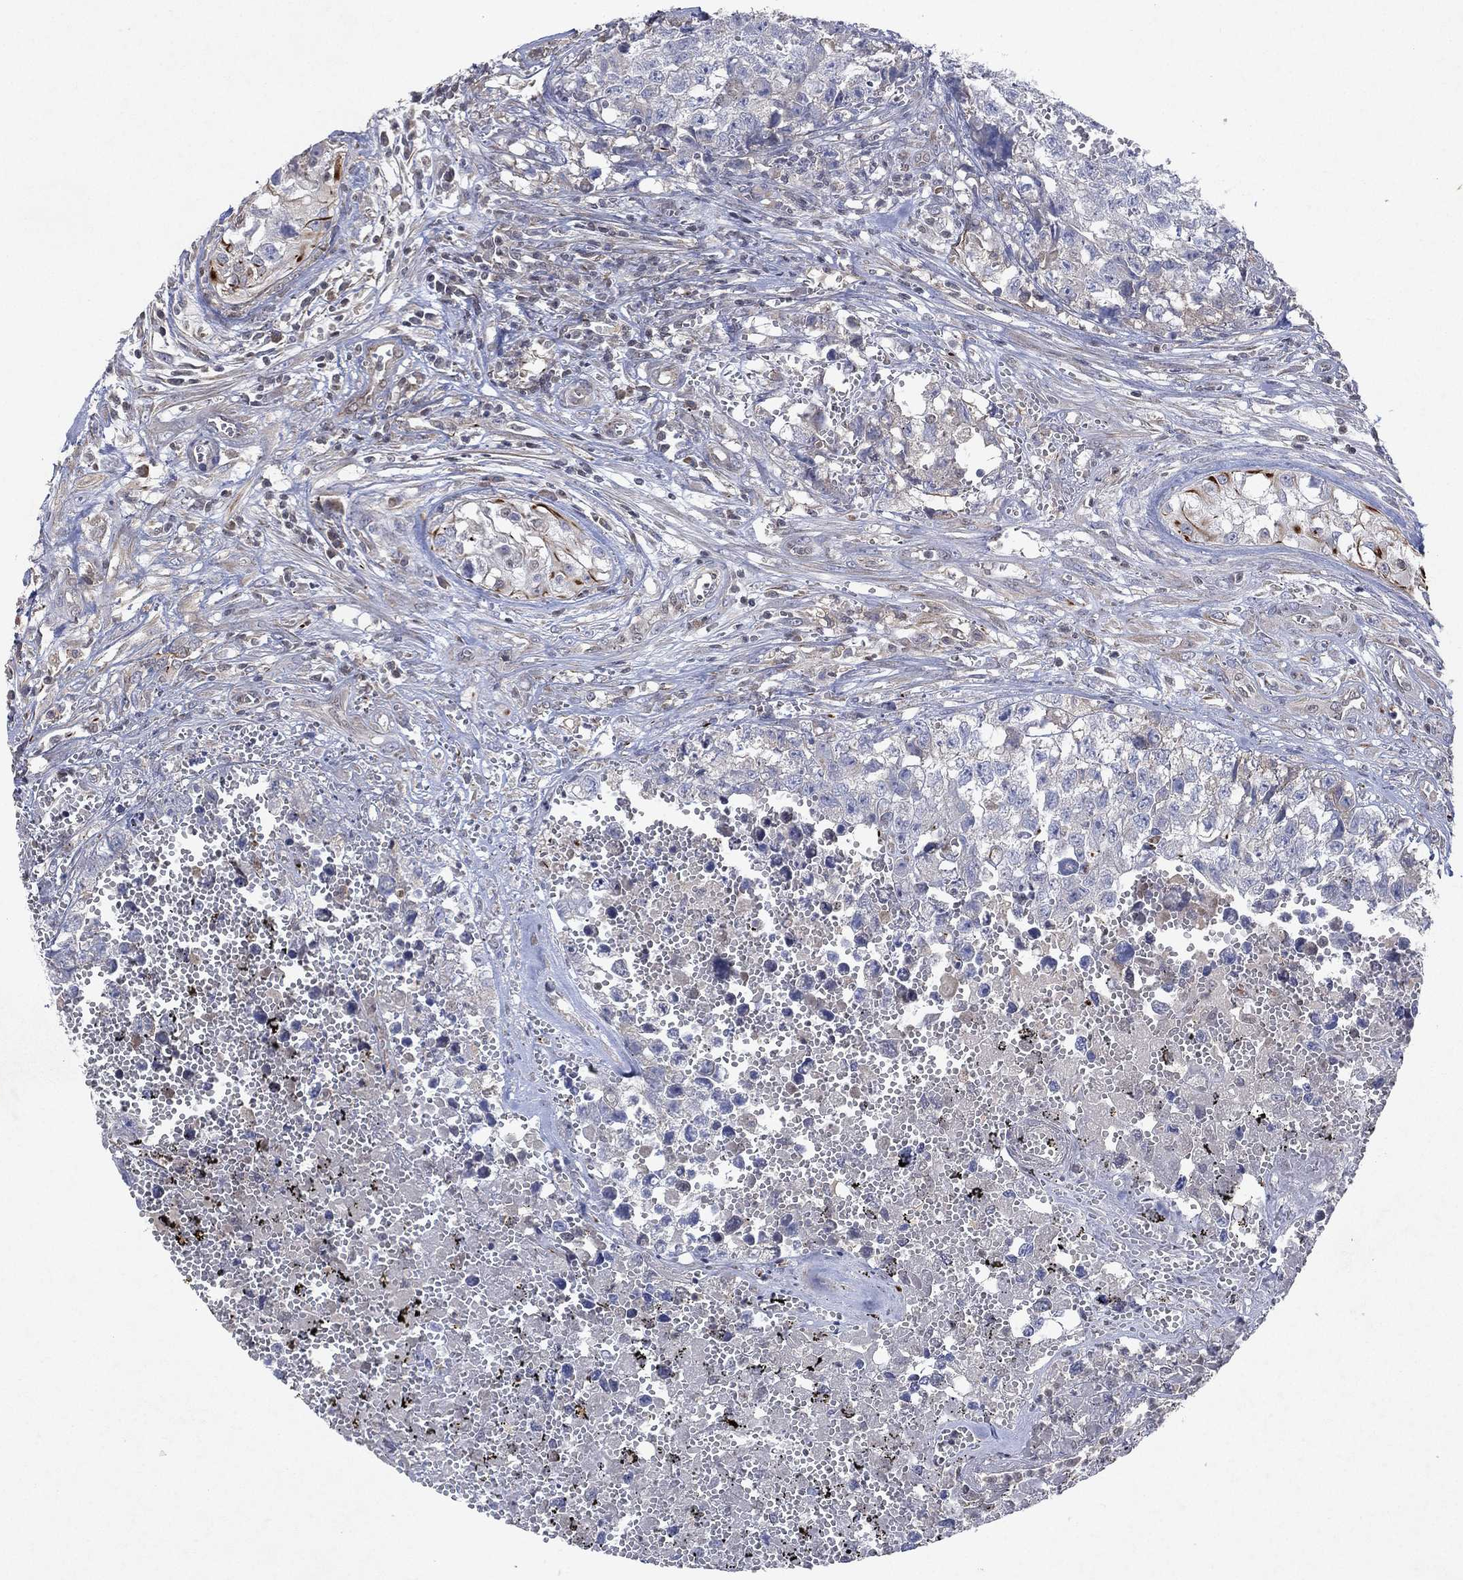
{"staining": {"intensity": "negative", "quantity": "none", "location": "none"}, "tissue": "testis cancer", "cell_type": "Tumor cells", "image_type": "cancer", "snomed": [{"axis": "morphology", "description": "Seminoma, NOS"}, {"axis": "morphology", "description": "Carcinoma, Embryonal, NOS"}, {"axis": "topography", "description": "Testis"}], "caption": "Tumor cells show no significant expression in testis seminoma.", "gene": "FLI1", "patient": {"sex": "male", "age": 22}}